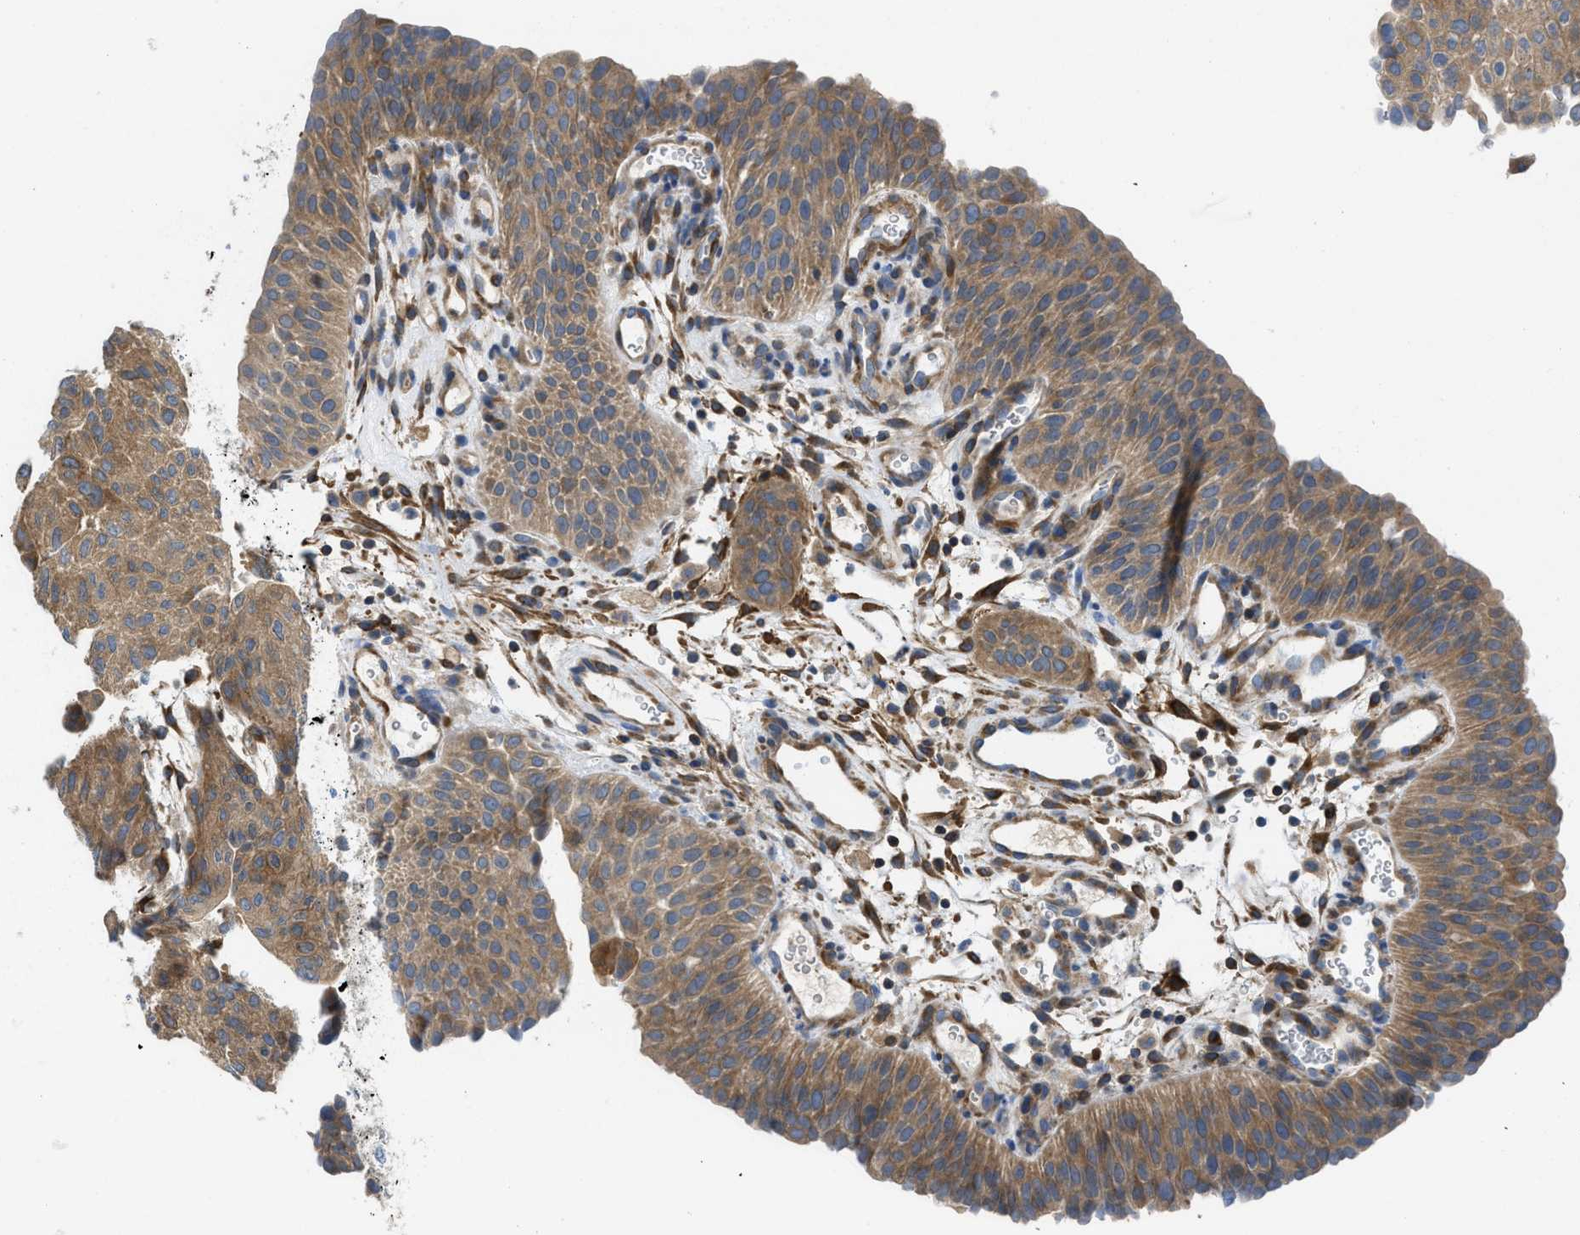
{"staining": {"intensity": "moderate", "quantity": ">75%", "location": "cytoplasmic/membranous"}, "tissue": "urothelial cancer", "cell_type": "Tumor cells", "image_type": "cancer", "snomed": [{"axis": "morphology", "description": "Urothelial carcinoma, Low grade"}, {"axis": "morphology", "description": "Urothelial carcinoma, High grade"}, {"axis": "topography", "description": "Urinary bladder"}], "caption": "There is medium levels of moderate cytoplasmic/membranous positivity in tumor cells of low-grade urothelial carcinoma, as demonstrated by immunohistochemical staining (brown color).", "gene": "CHKB", "patient": {"sex": "male", "age": 35}}